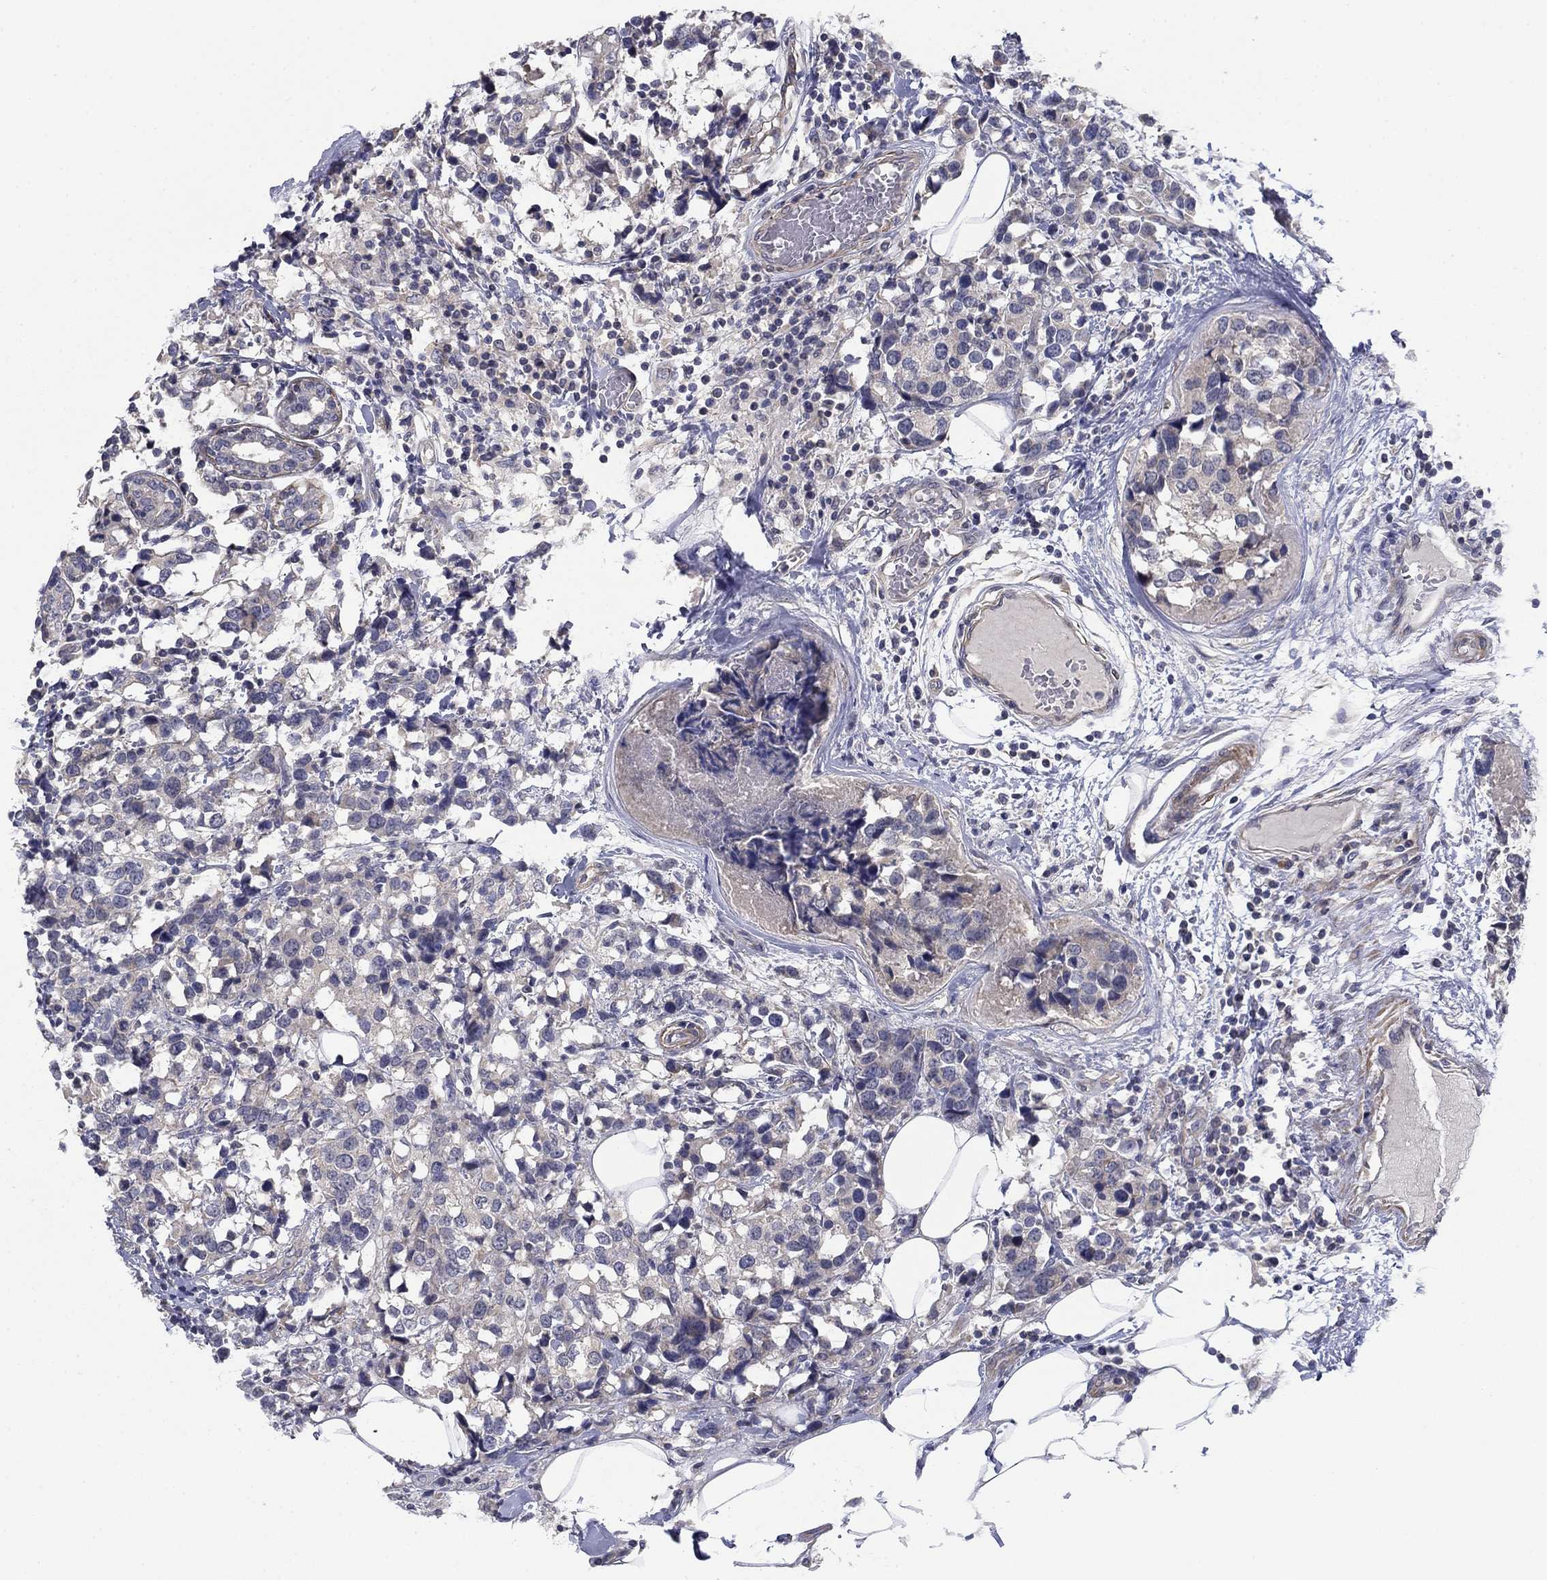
{"staining": {"intensity": "negative", "quantity": "none", "location": "none"}, "tissue": "breast cancer", "cell_type": "Tumor cells", "image_type": "cancer", "snomed": [{"axis": "morphology", "description": "Lobular carcinoma"}, {"axis": "topography", "description": "Breast"}], "caption": "Breast cancer was stained to show a protein in brown. There is no significant staining in tumor cells.", "gene": "GRK7", "patient": {"sex": "female", "age": 59}}